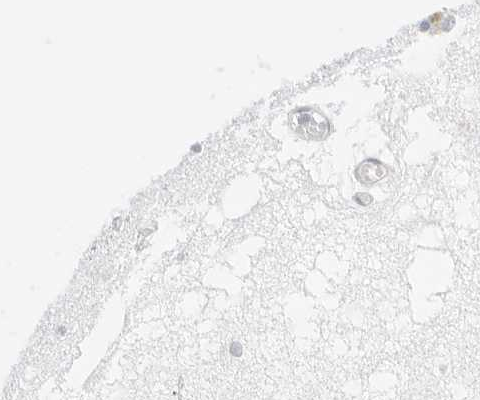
{"staining": {"intensity": "moderate", "quantity": "25%-75%", "location": "cytoplasmic/membranous"}, "tissue": "hippocampus", "cell_type": "Glial cells", "image_type": "normal", "snomed": [{"axis": "morphology", "description": "Normal tissue, NOS"}, {"axis": "topography", "description": "Hippocampus"}], "caption": "Unremarkable hippocampus reveals moderate cytoplasmic/membranous expression in about 25%-75% of glial cells.", "gene": "POLR3C", "patient": {"sex": "male", "age": 70}}